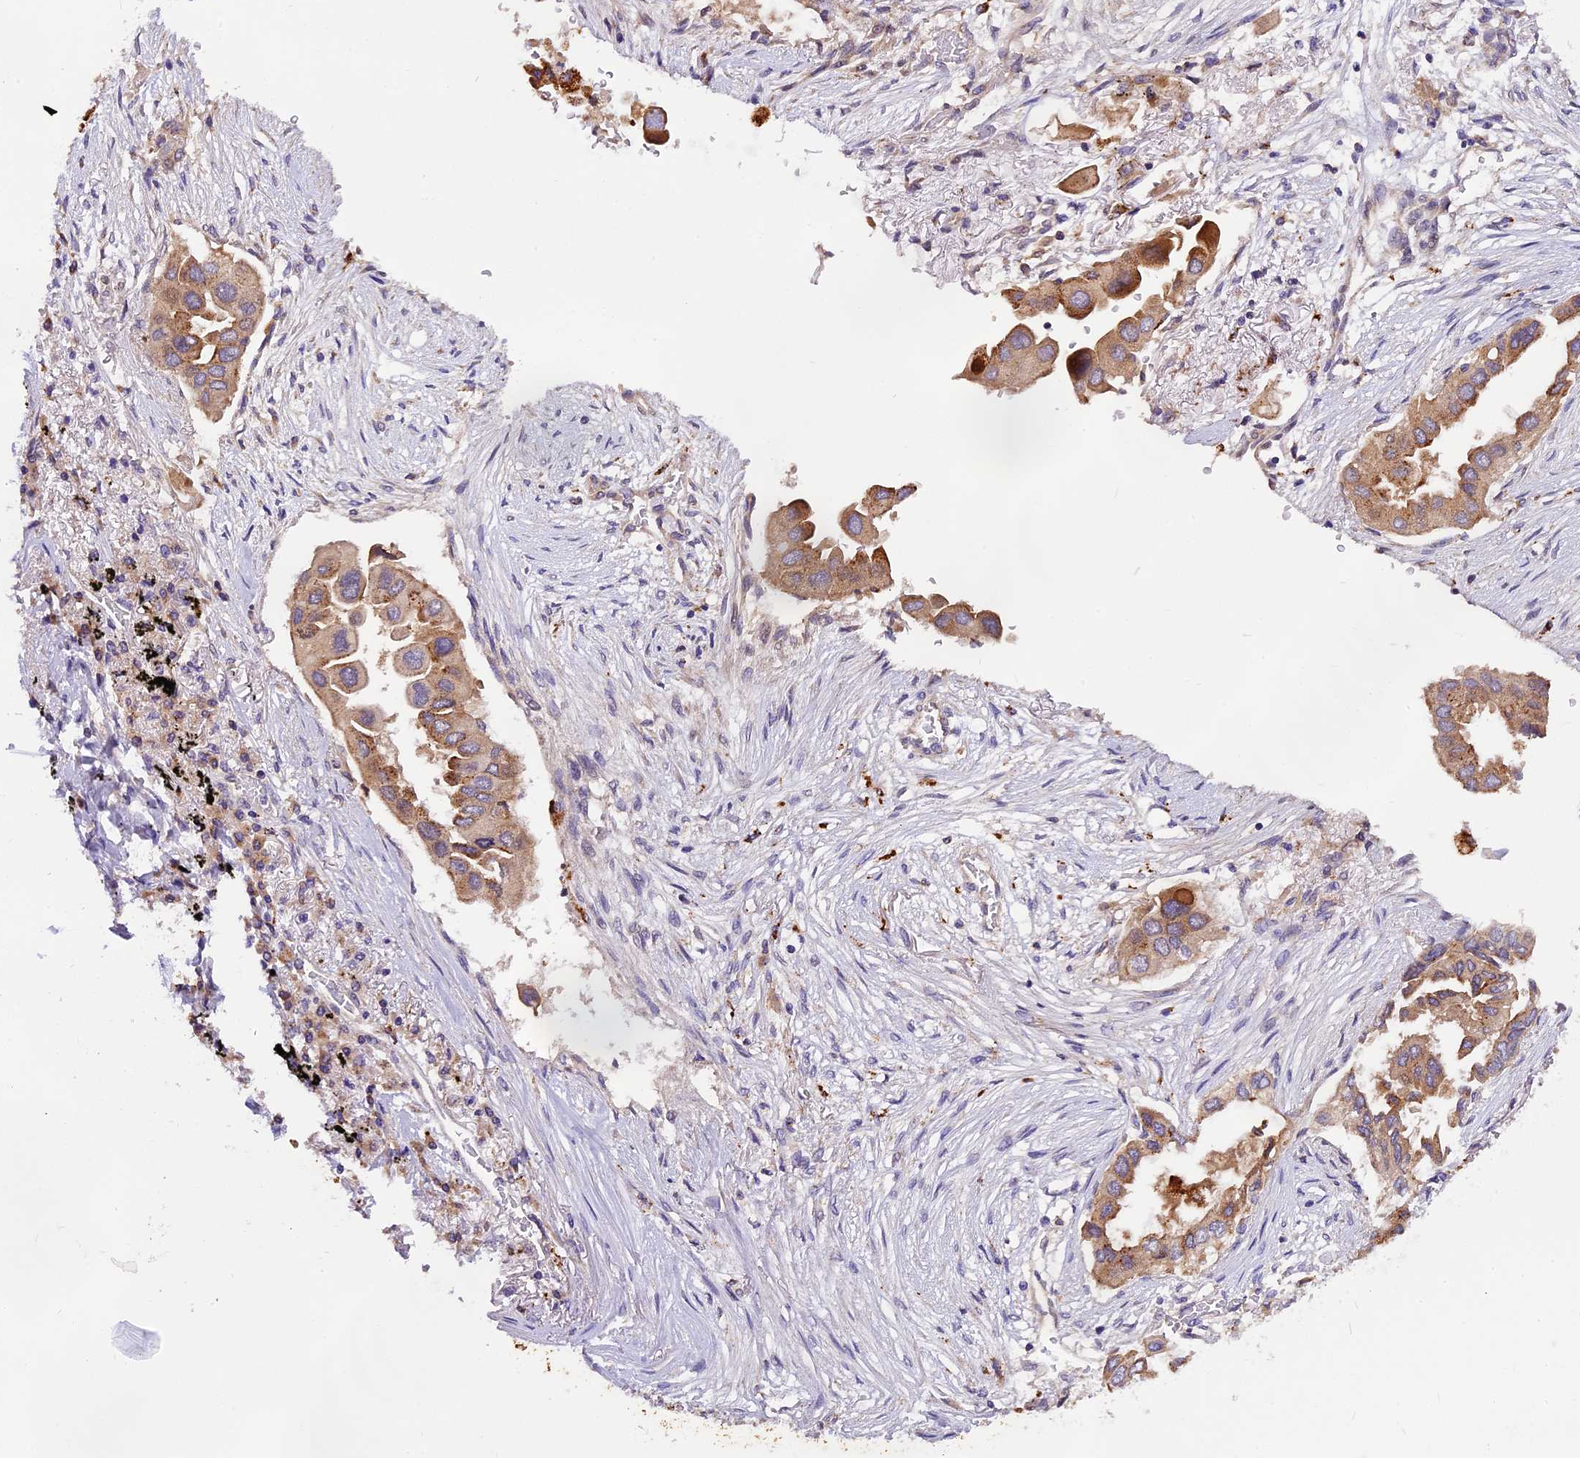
{"staining": {"intensity": "moderate", "quantity": ">75%", "location": "cytoplasmic/membranous"}, "tissue": "lung cancer", "cell_type": "Tumor cells", "image_type": "cancer", "snomed": [{"axis": "morphology", "description": "Adenocarcinoma, NOS"}, {"axis": "topography", "description": "Lung"}], "caption": "Lung cancer stained for a protein (brown) shows moderate cytoplasmic/membranous positive staining in about >75% of tumor cells.", "gene": "COPE", "patient": {"sex": "female", "age": 76}}